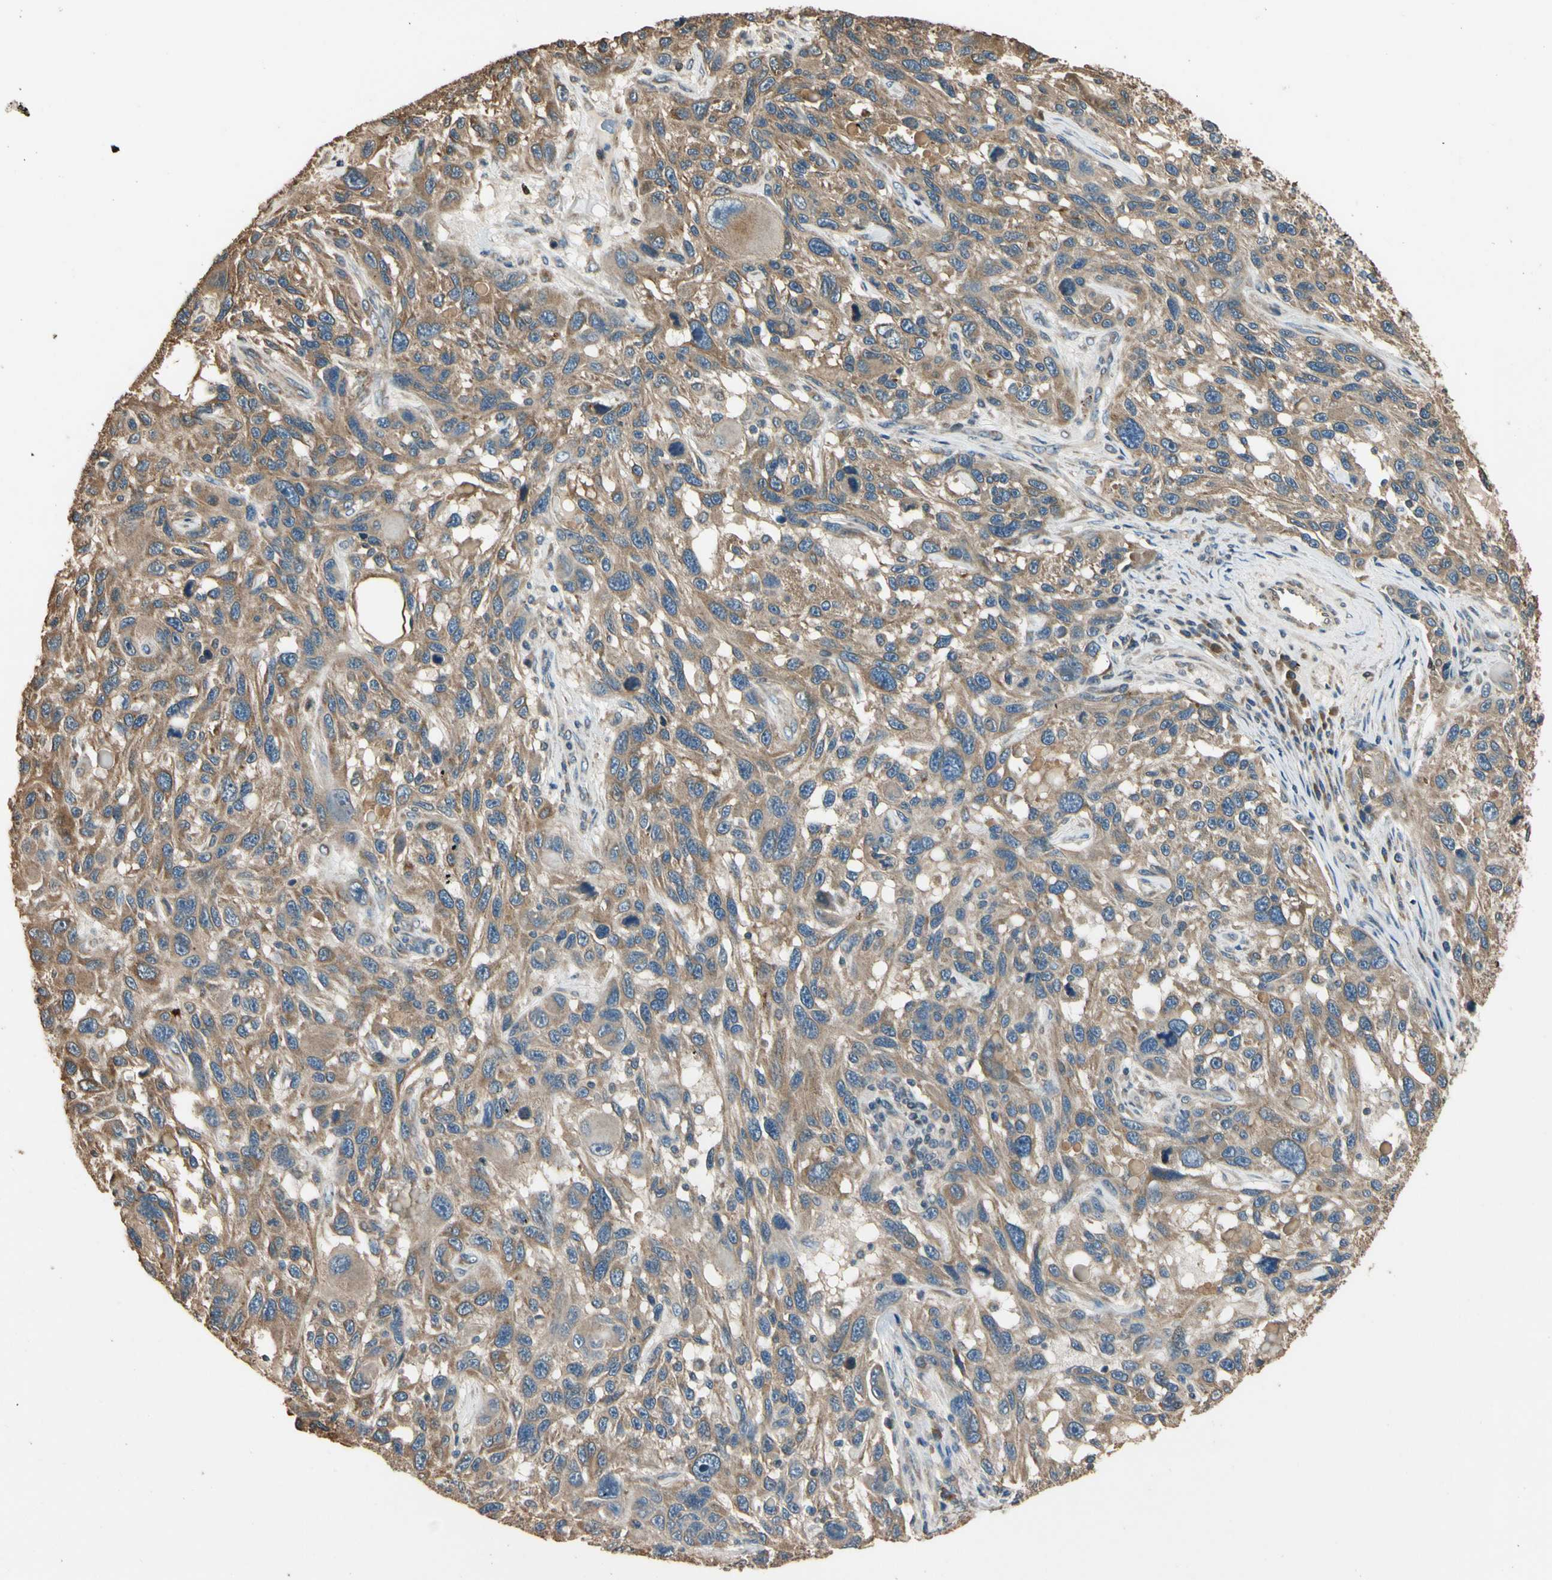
{"staining": {"intensity": "moderate", "quantity": ">75%", "location": "cytoplasmic/membranous"}, "tissue": "melanoma", "cell_type": "Tumor cells", "image_type": "cancer", "snomed": [{"axis": "morphology", "description": "Malignant melanoma, NOS"}, {"axis": "topography", "description": "Skin"}], "caption": "Immunohistochemistry (IHC) image of melanoma stained for a protein (brown), which displays medium levels of moderate cytoplasmic/membranous expression in about >75% of tumor cells.", "gene": "STX18", "patient": {"sex": "male", "age": 53}}